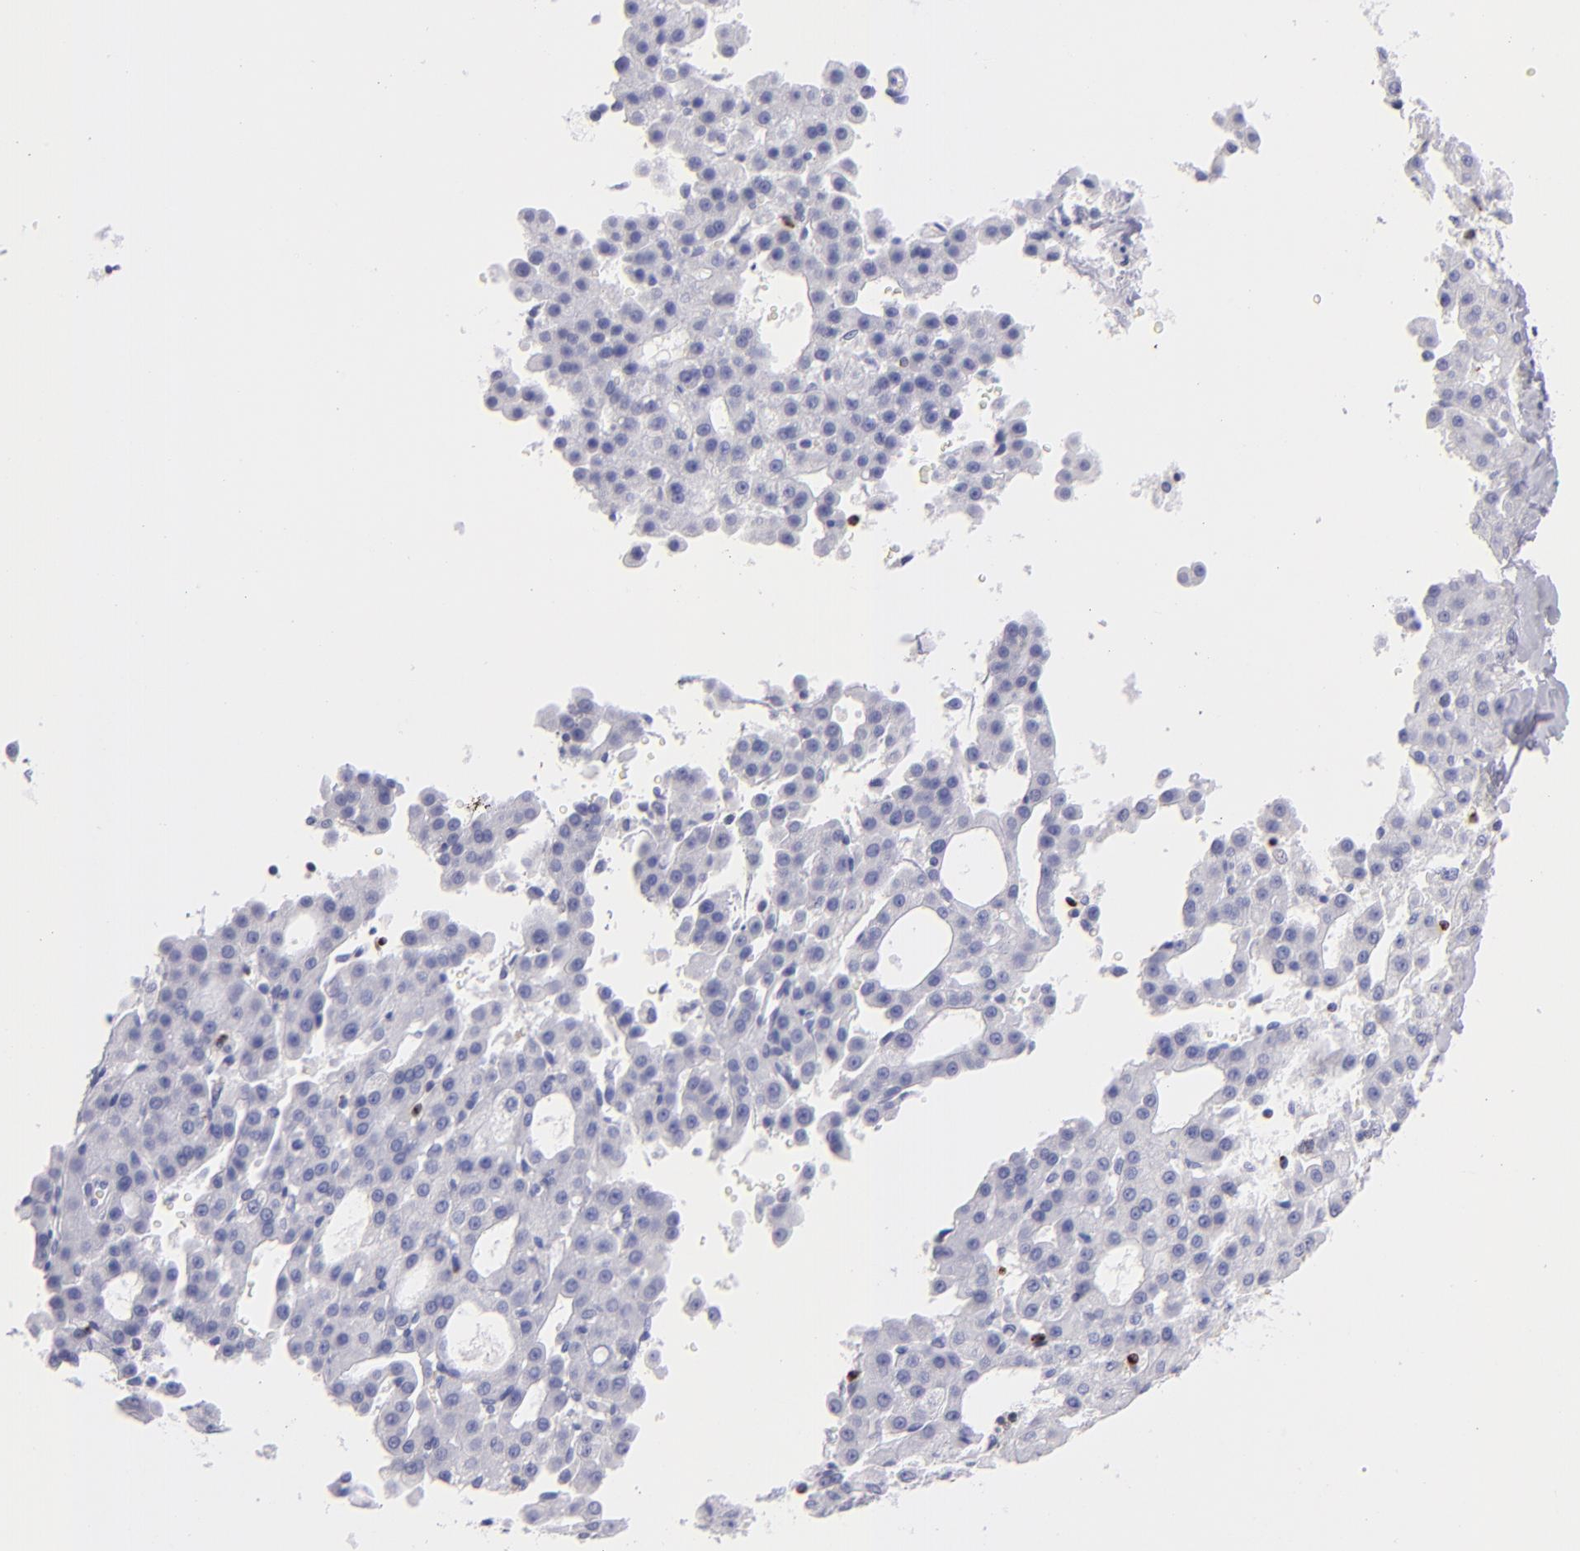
{"staining": {"intensity": "negative", "quantity": "none", "location": "none"}, "tissue": "liver cancer", "cell_type": "Tumor cells", "image_type": "cancer", "snomed": [{"axis": "morphology", "description": "Carcinoma, Hepatocellular, NOS"}, {"axis": "topography", "description": "Liver"}], "caption": "Tumor cells are negative for brown protein staining in liver cancer.", "gene": "PRF1", "patient": {"sex": "male", "age": 47}}